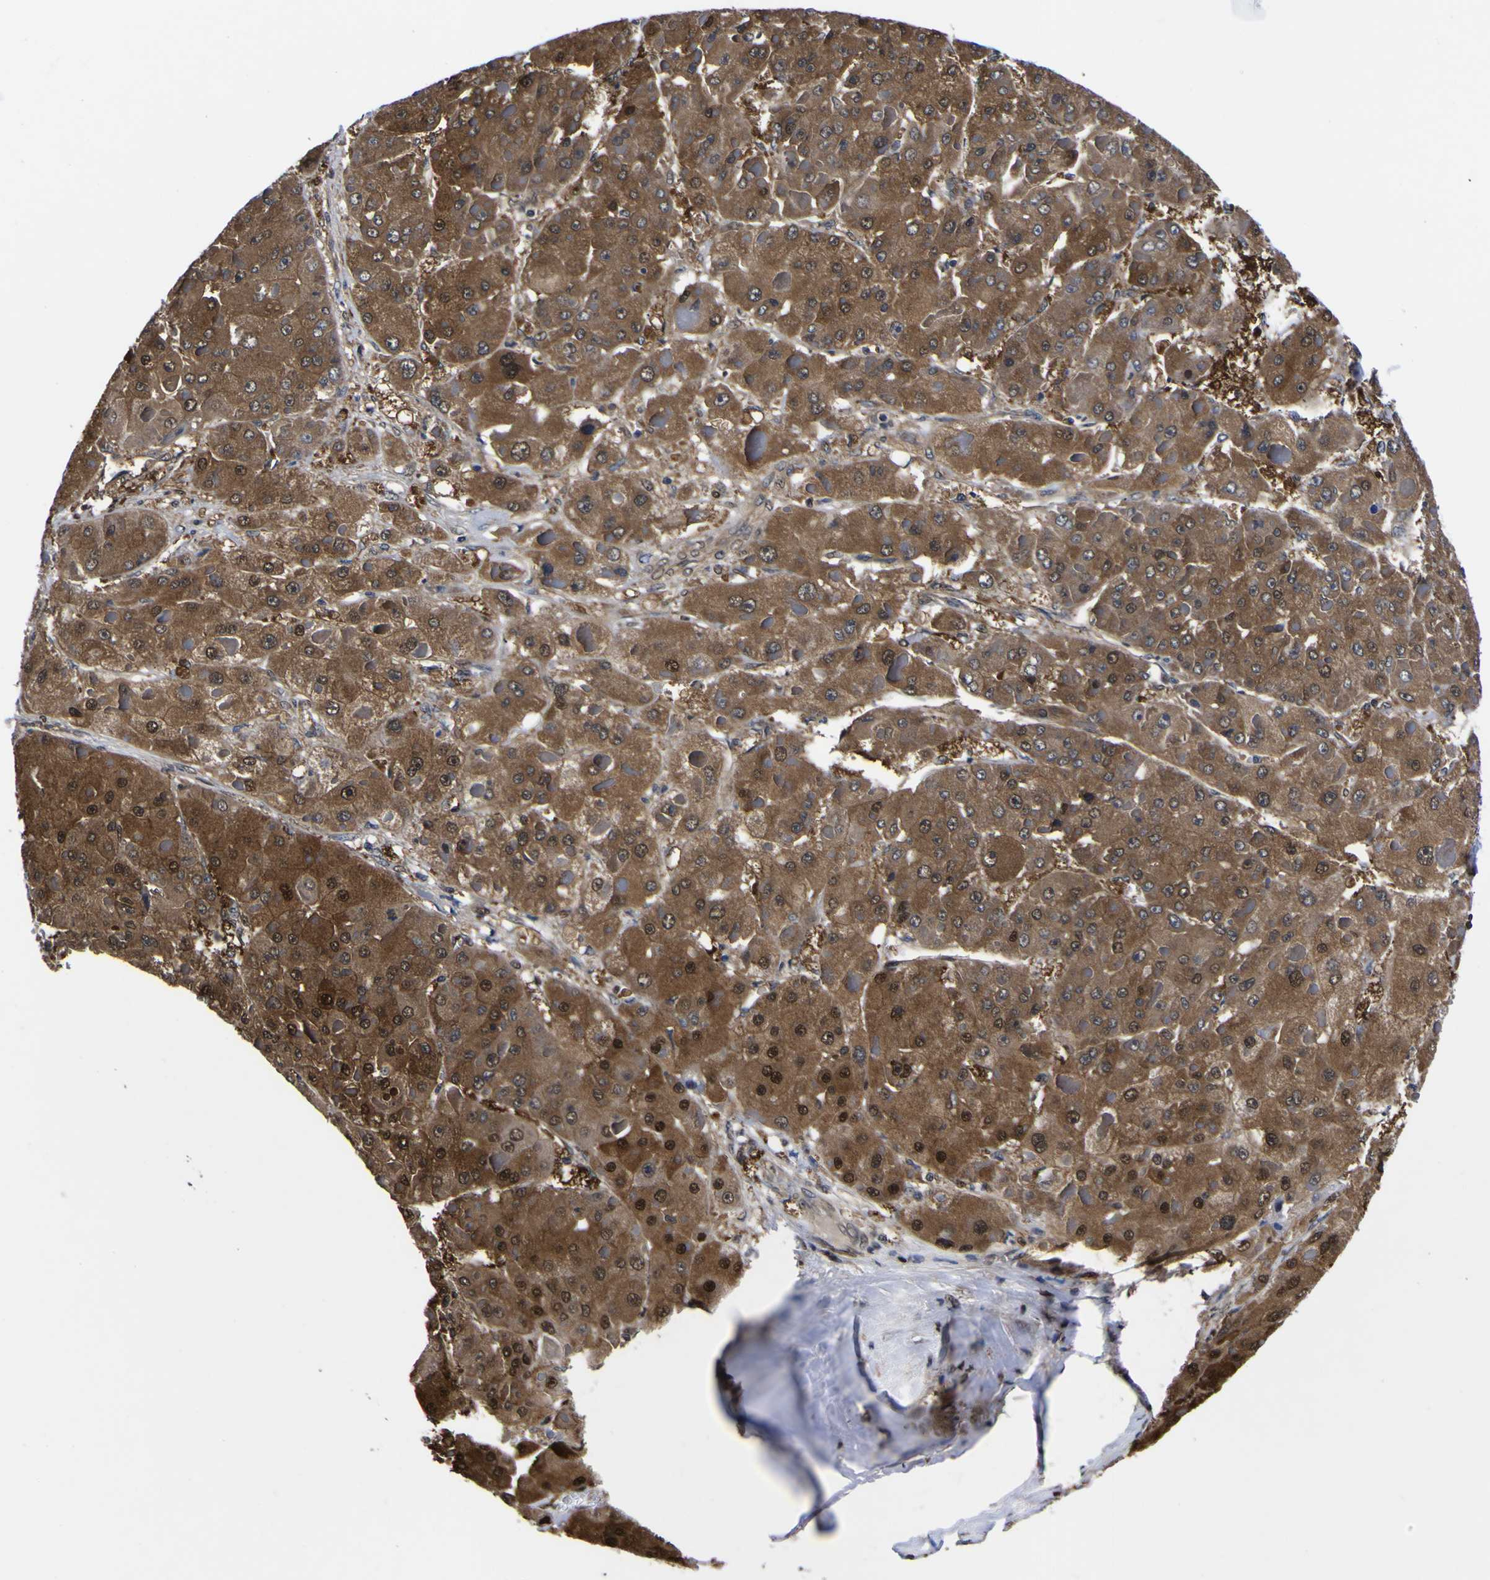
{"staining": {"intensity": "strong", "quantity": ">75%", "location": "cytoplasmic/membranous,nuclear"}, "tissue": "liver cancer", "cell_type": "Tumor cells", "image_type": "cancer", "snomed": [{"axis": "morphology", "description": "Carcinoma, Hepatocellular, NOS"}, {"axis": "topography", "description": "Liver"}], "caption": "Immunohistochemical staining of liver cancer reveals strong cytoplasmic/membranous and nuclear protein staining in approximately >75% of tumor cells.", "gene": "FAM110B", "patient": {"sex": "female", "age": 73}}